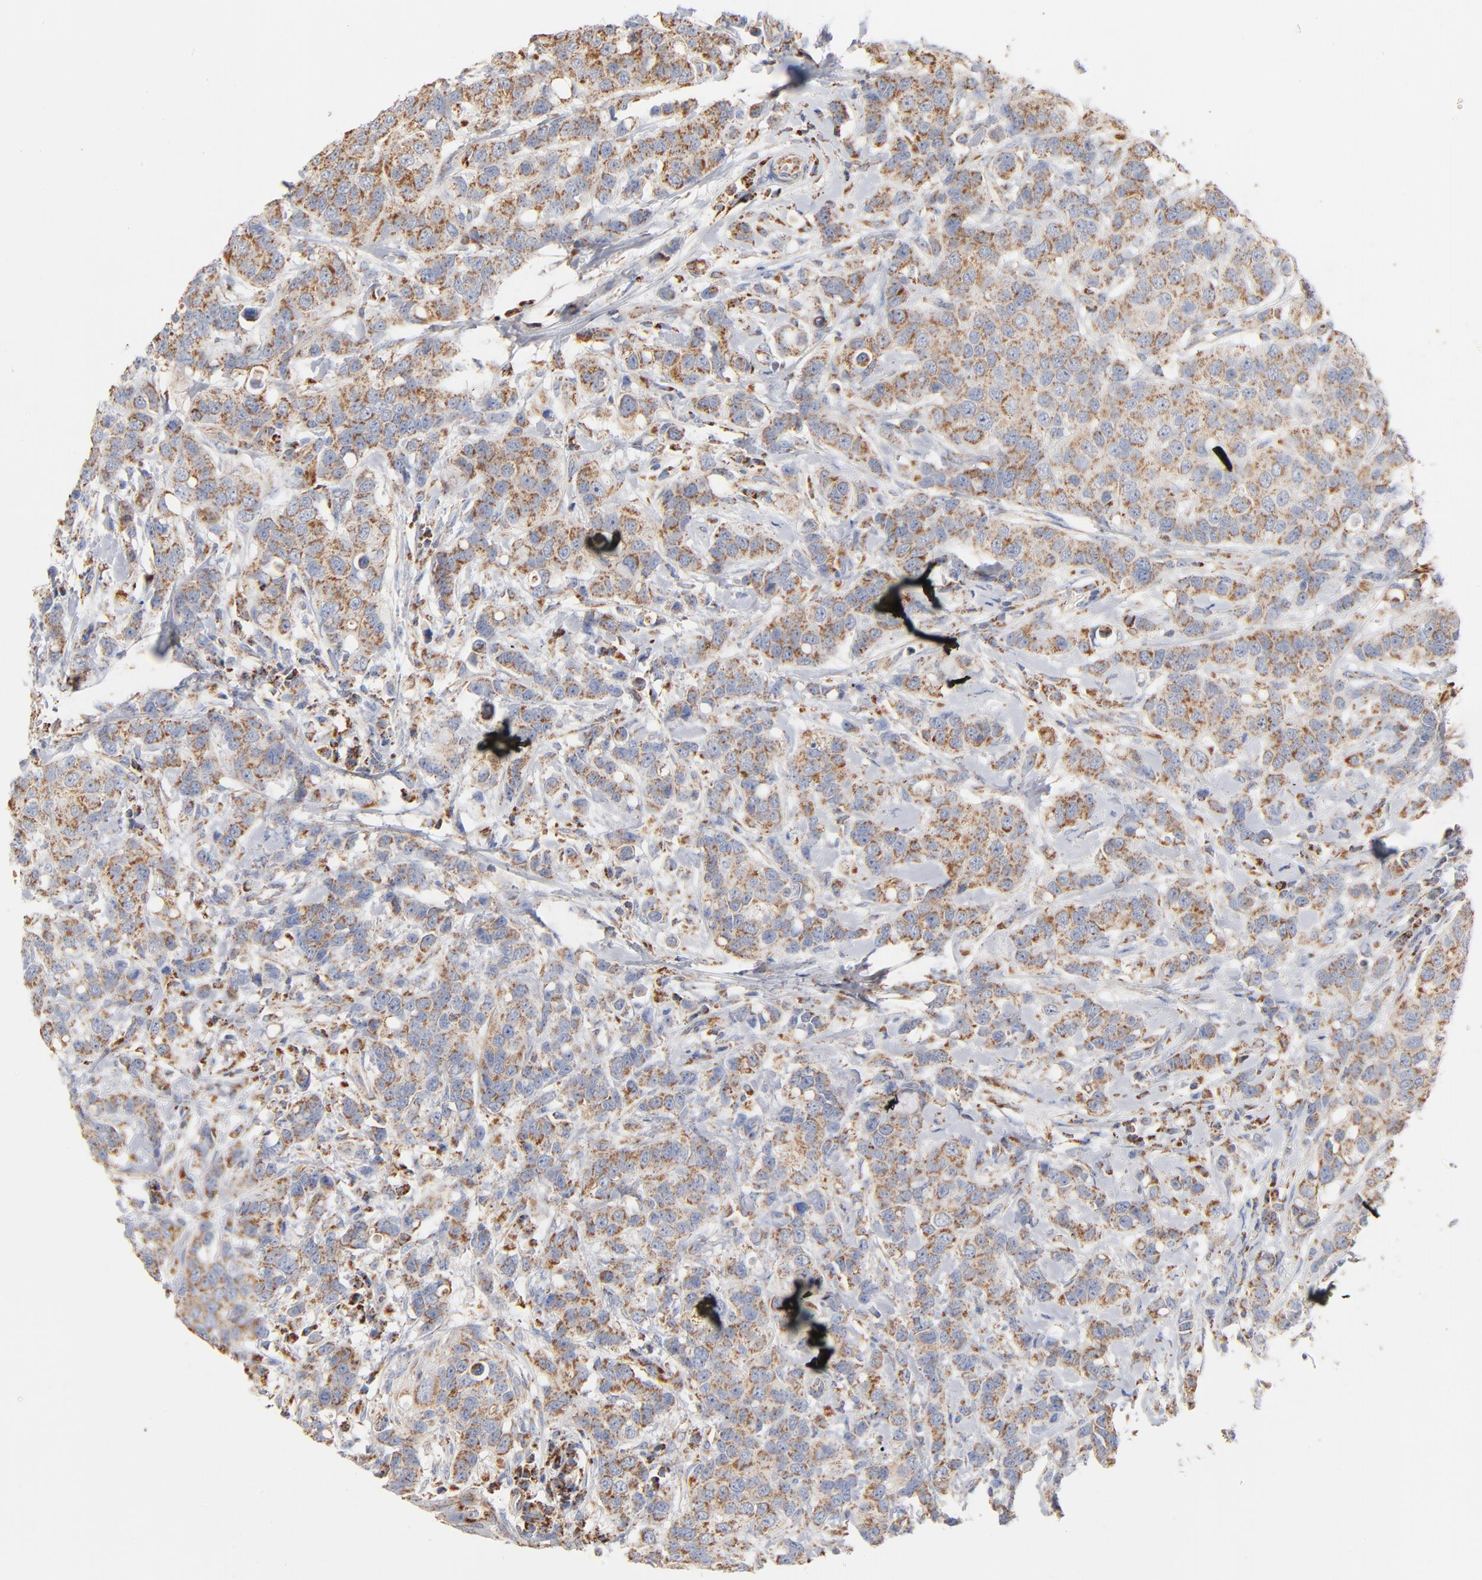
{"staining": {"intensity": "moderate", "quantity": ">75%", "location": "cytoplasmic/membranous"}, "tissue": "breast cancer", "cell_type": "Tumor cells", "image_type": "cancer", "snomed": [{"axis": "morphology", "description": "Duct carcinoma"}, {"axis": "topography", "description": "Breast"}], "caption": "Breast cancer (intraductal carcinoma) stained with a brown dye exhibits moderate cytoplasmic/membranous positive positivity in approximately >75% of tumor cells.", "gene": "UQCRC1", "patient": {"sex": "female", "age": 27}}